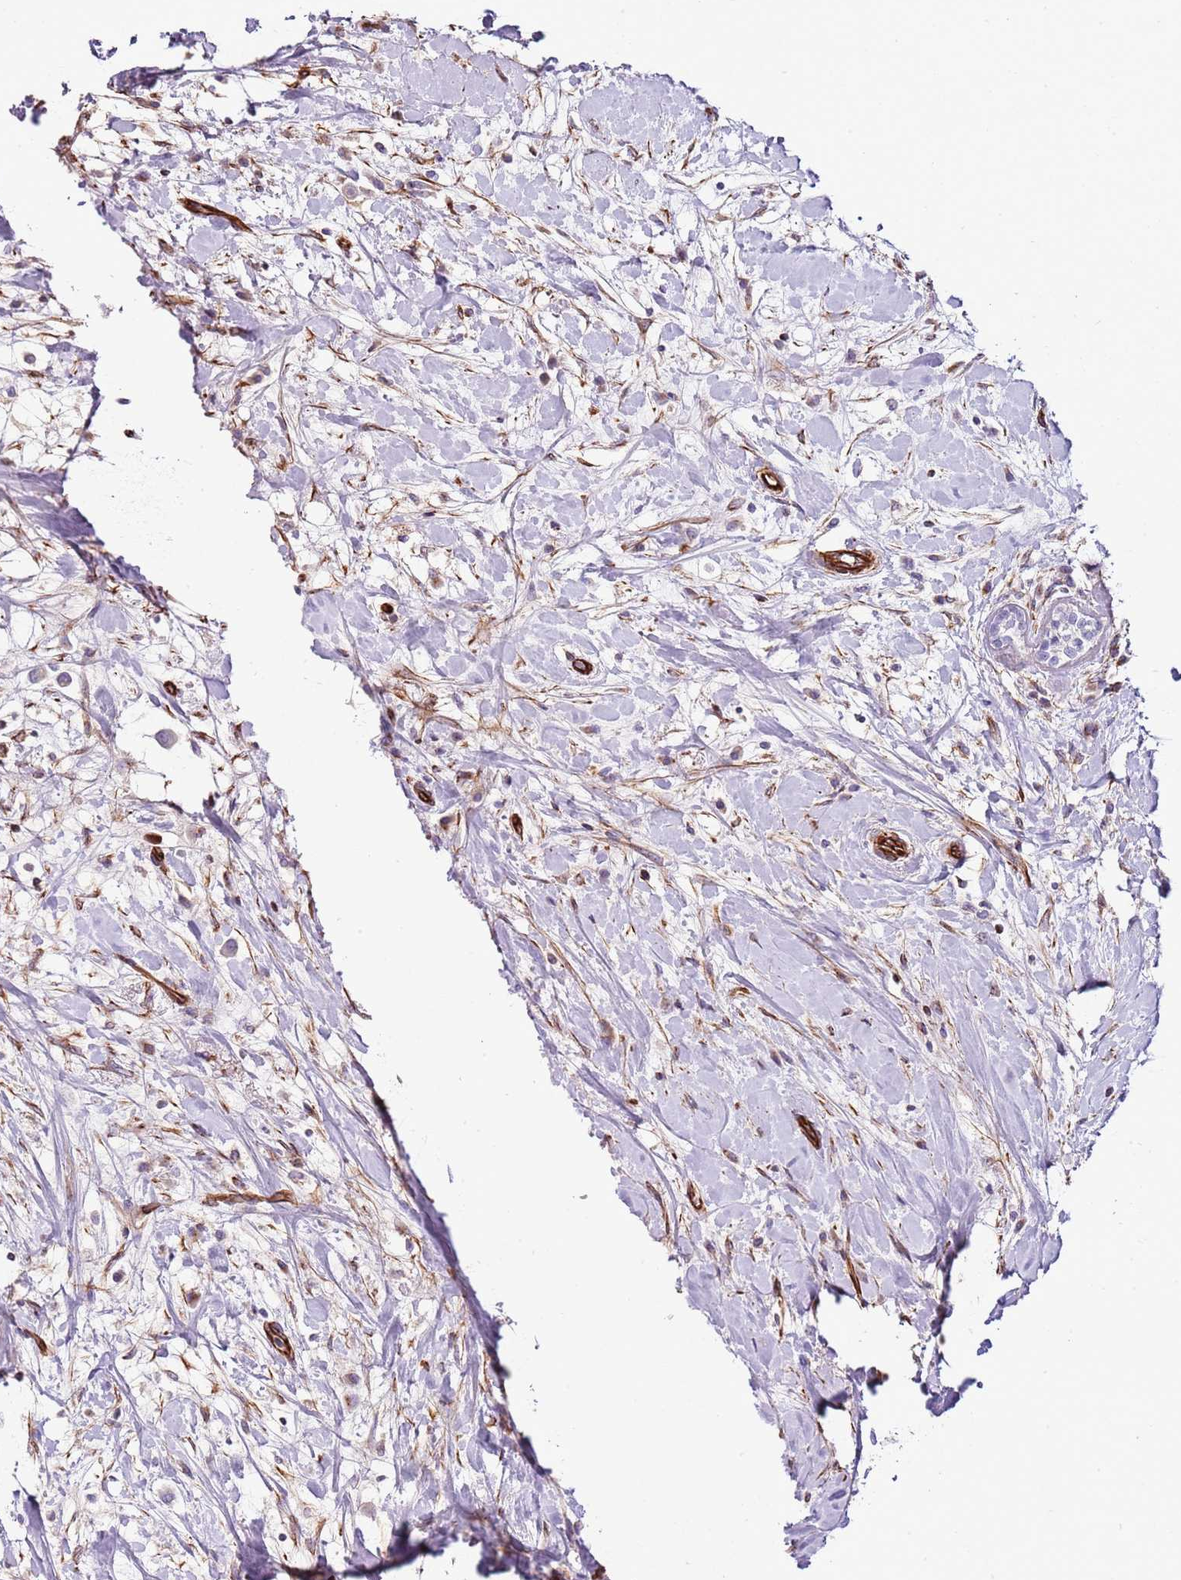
{"staining": {"intensity": "negative", "quantity": "none", "location": "none"}, "tissue": "breast cancer", "cell_type": "Tumor cells", "image_type": "cancer", "snomed": [{"axis": "morphology", "description": "Duct carcinoma"}, {"axis": "topography", "description": "Breast"}], "caption": "DAB immunohistochemical staining of human breast cancer shows no significant positivity in tumor cells. (Brightfield microscopy of DAB immunohistochemistry (IHC) at high magnification).", "gene": "ZNF786", "patient": {"sex": "female", "age": 61}}